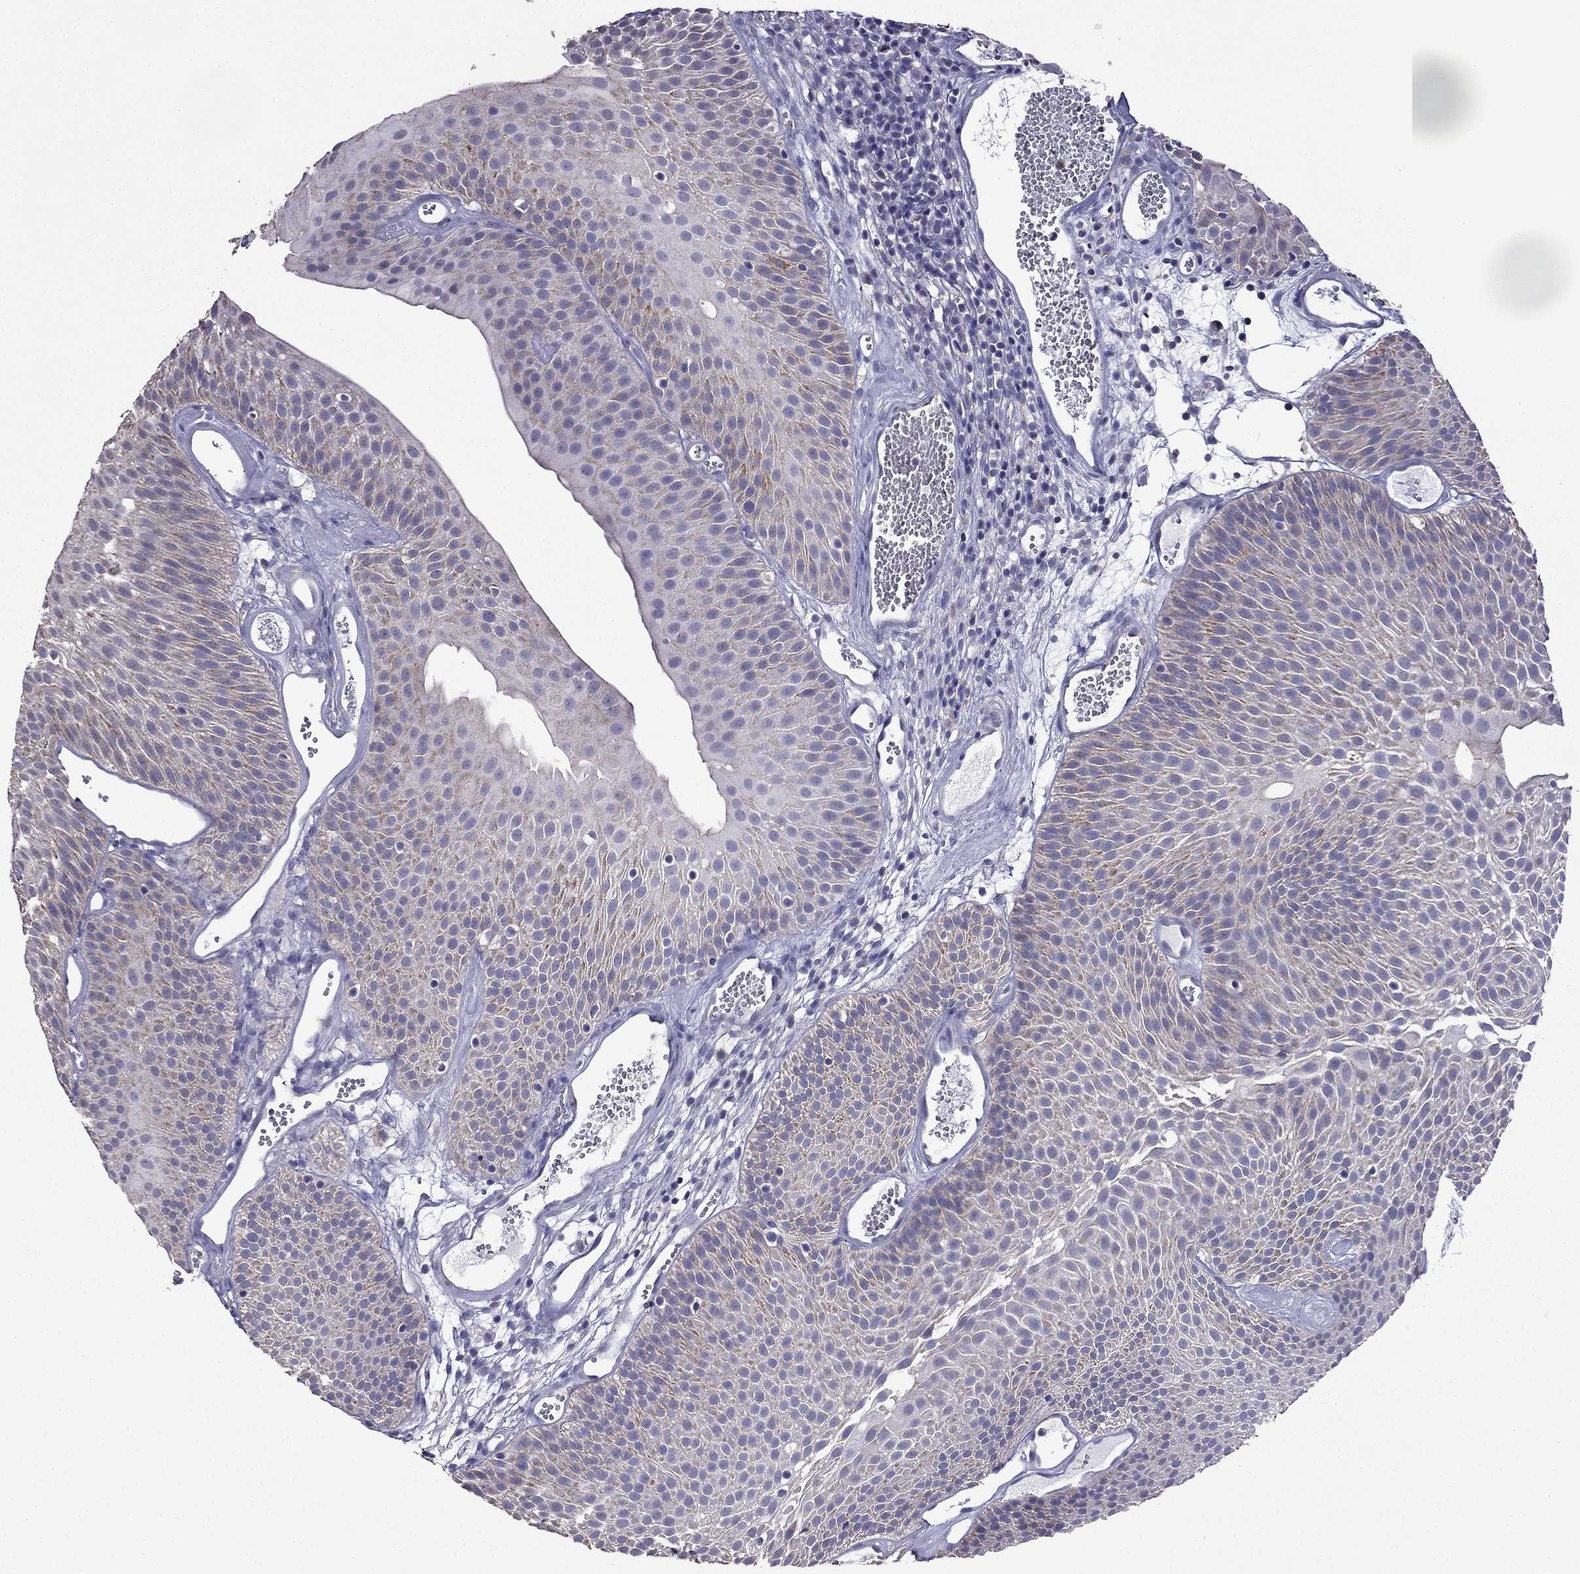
{"staining": {"intensity": "weak", "quantity": "<25%", "location": "cytoplasmic/membranous"}, "tissue": "urothelial cancer", "cell_type": "Tumor cells", "image_type": "cancer", "snomed": [{"axis": "morphology", "description": "Urothelial carcinoma, Low grade"}, {"axis": "topography", "description": "Urinary bladder"}], "caption": "Urothelial carcinoma (low-grade) was stained to show a protein in brown. There is no significant expression in tumor cells. The staining is performed using DAB (3,3'-diaminobenzidine) brown chromogen with nuclei counter-stained in using hematoxylin.", "gene": "AK5", "patient": {"sex": "male", "age": 52}}